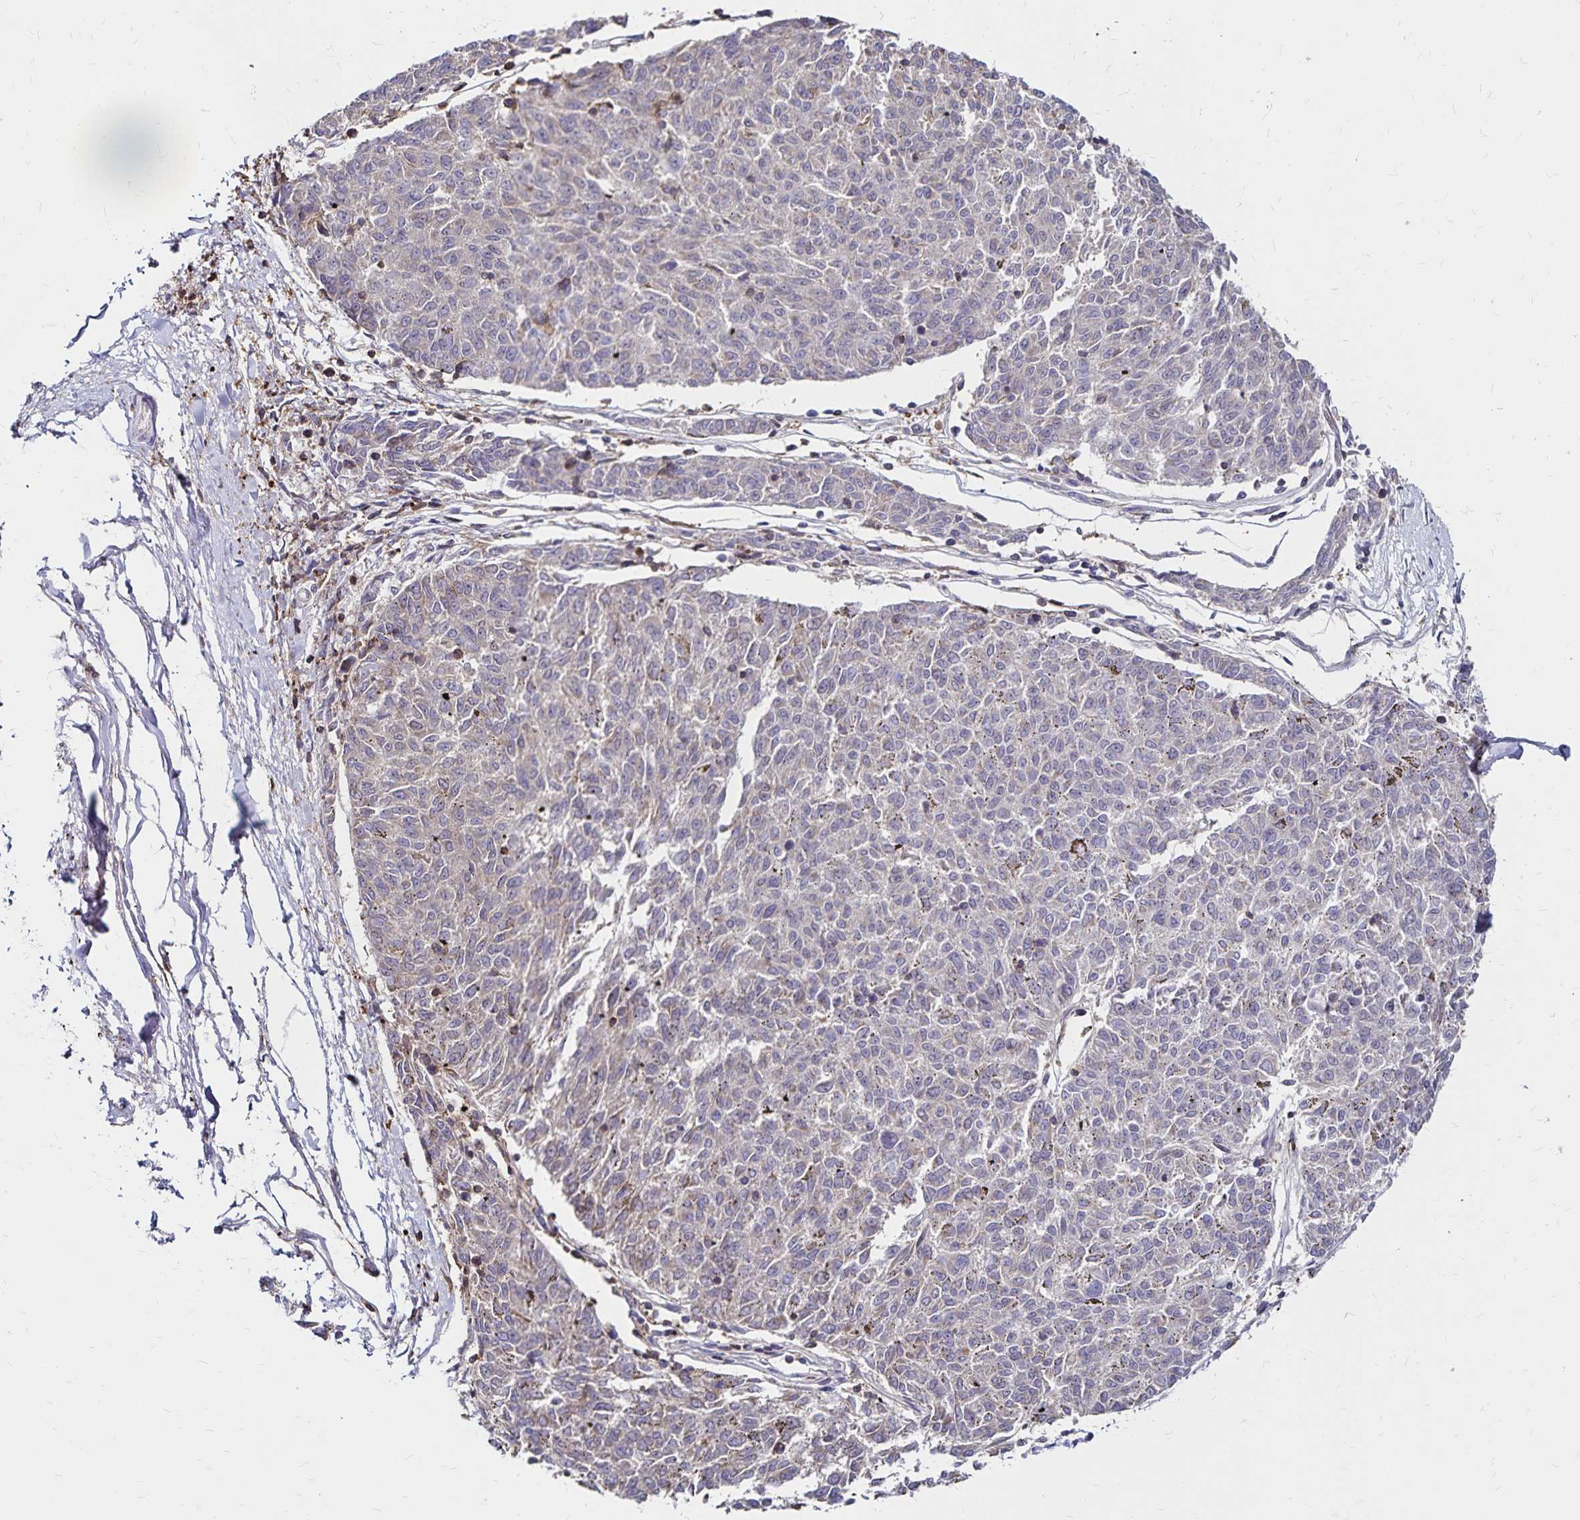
{"staining": {"intensity": "negative", "quantity": "none", "location": "none"}, "tissue": "melanoma", "cell_type": "Tumor cells", "image_type": "cancer", "snomed": [{"axis": "morphology", "description": "Malignant melanoma, NOS"}, {"axis": "topography", "description": "Skin"}], "caption": "Immunohistochemistry (IHC) histopathology image of melanoma stained for a protein (brown), which shows no expression in tumor cells.", "gene": "NAGPA", "patient": {"sex": "female", "age": 72}}